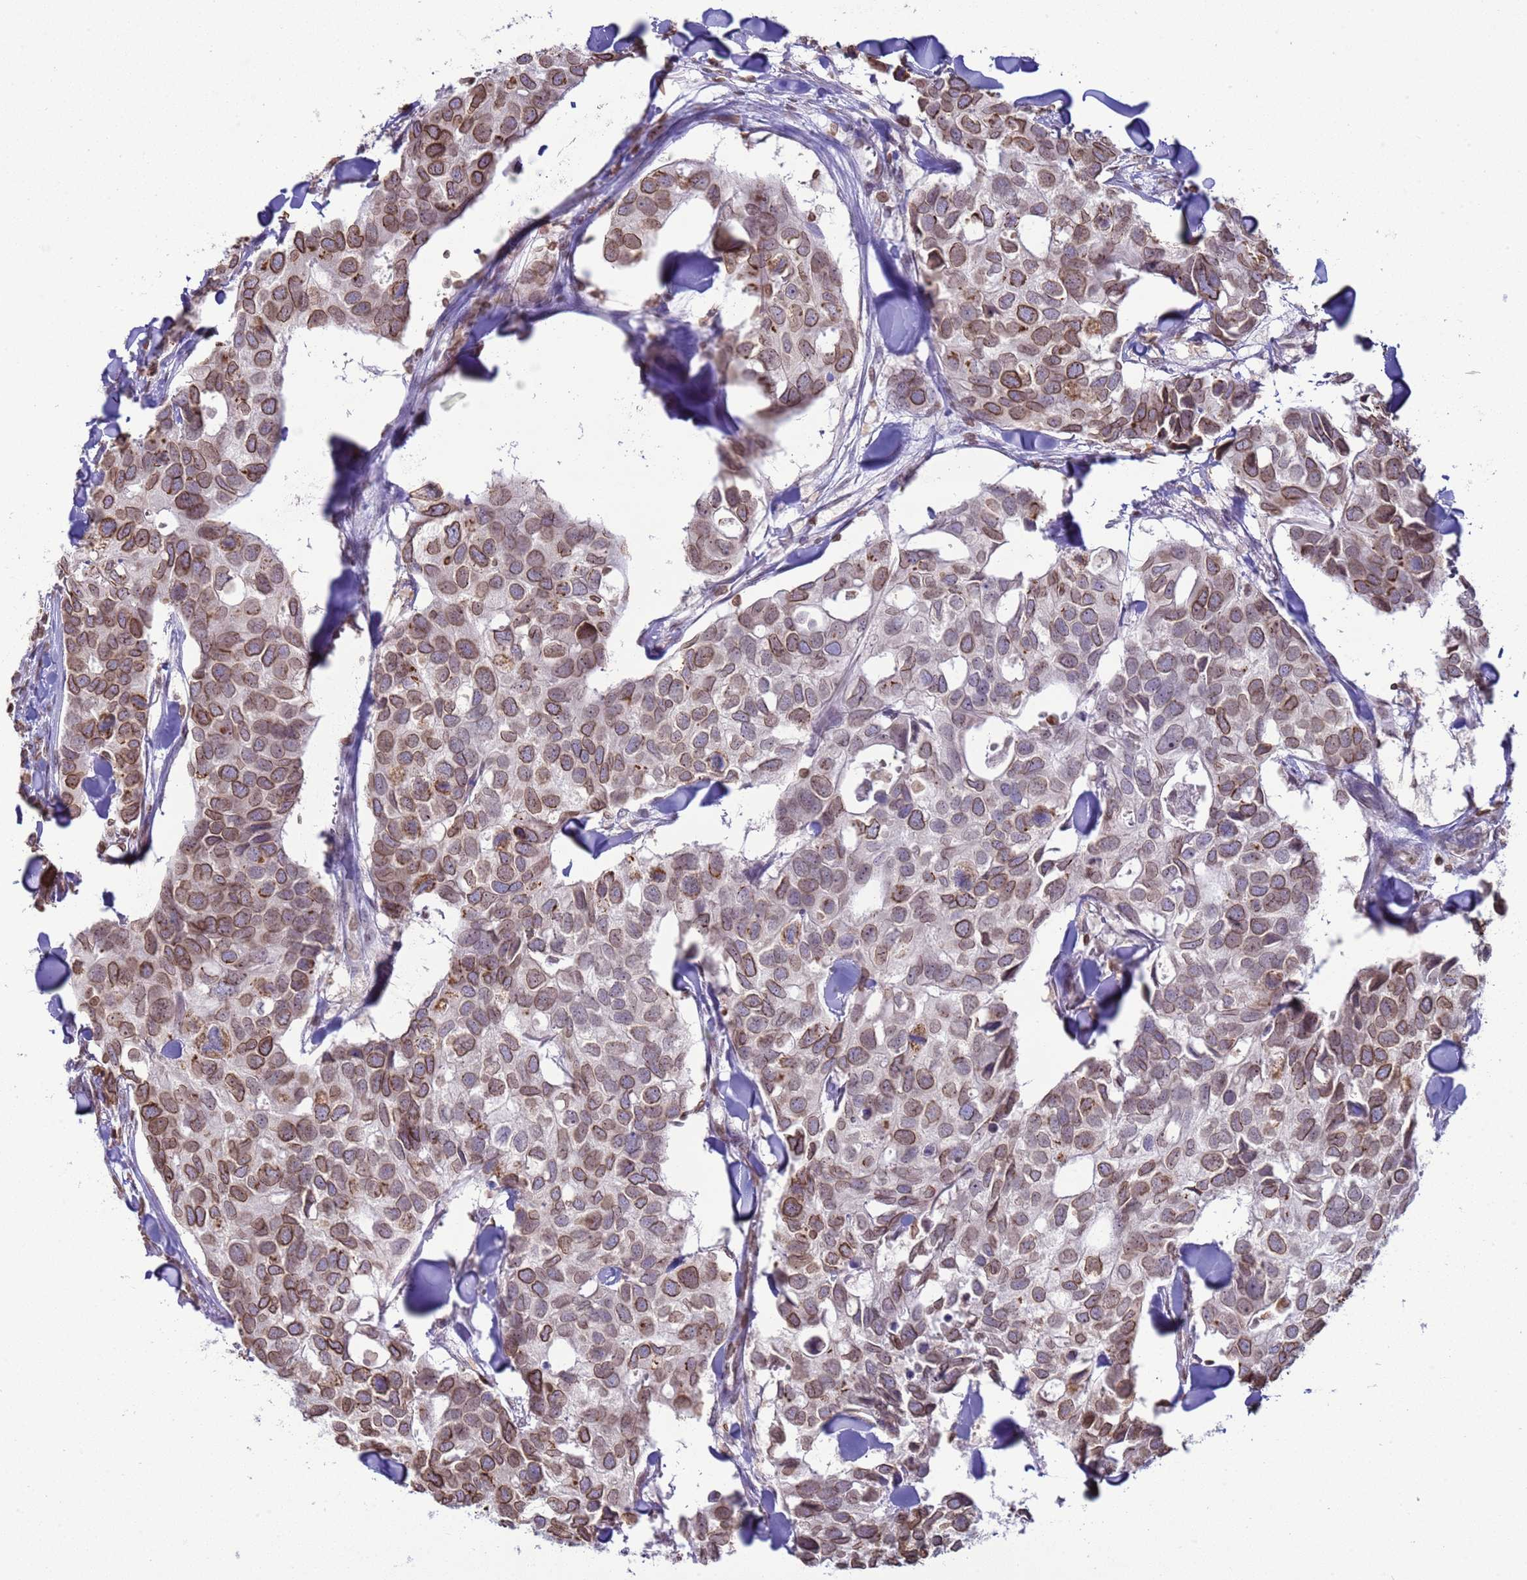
{"staining": {"intensity": "moderate", "quantity": ">75%", "location": "cytoplasmic/membranous,nuclear"}, "tissue": "breast cancer", "cell_type": "Tumor cells", "image_type": "cancer", "snomed": [{"axis": "morphology", "description": "Duct carcinoma"}, {"axis": "topography", "description": "Breast"}], "caption": "Moderate cytoplasmic/membranous and nuclear staining for a protein is identified in approximately >75% of tumor cells of breast cancer using immunohistochemistry (IHC).", "gene": "DHX37", "patient": {"sex": "female", "age": 83}}